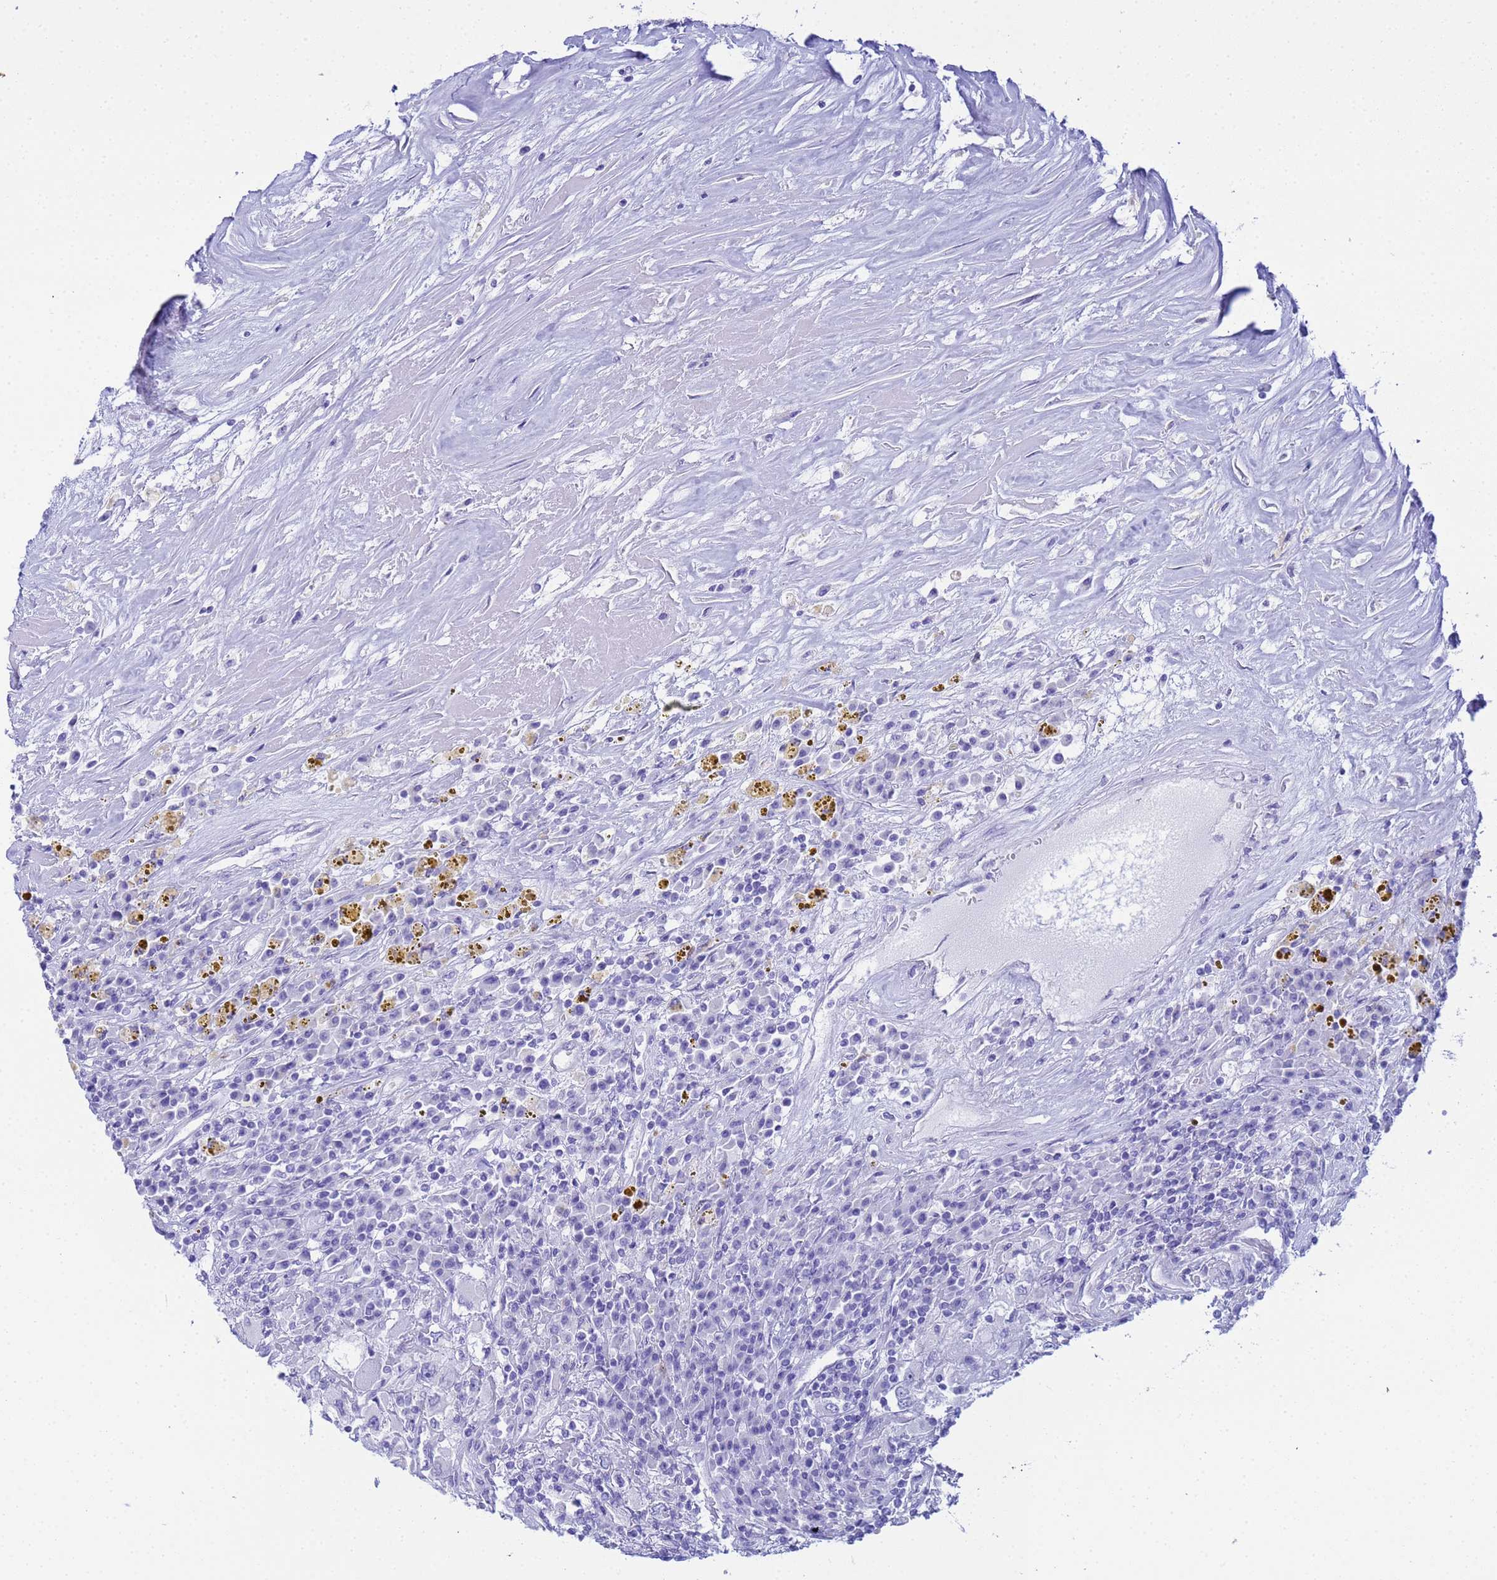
{"staining": {"intensity": "negative", "quantity": "none", "location": "none"}, "tissue": "renal cancer", "cell_type": "Tumor cells", "image_type": "cancer", "snomed": [{"axis": "morphology", "description": "Adenocarcinoma, NOS"}, {"axis": "topography", "description": "Kidney"}], "caption": "The histopathology image demonstrates no significant positivity in tumor cells of renal adenocarcinoma. The staining was performed using DAB (3,3'-diaminobenzidine) to visualize the protein expression in brown, while the nuclei were stained in blue with hematoxylin (Magnification: 20x).", "gene": "AQP12A", "patient": {"sex": "female", "age": 52}}